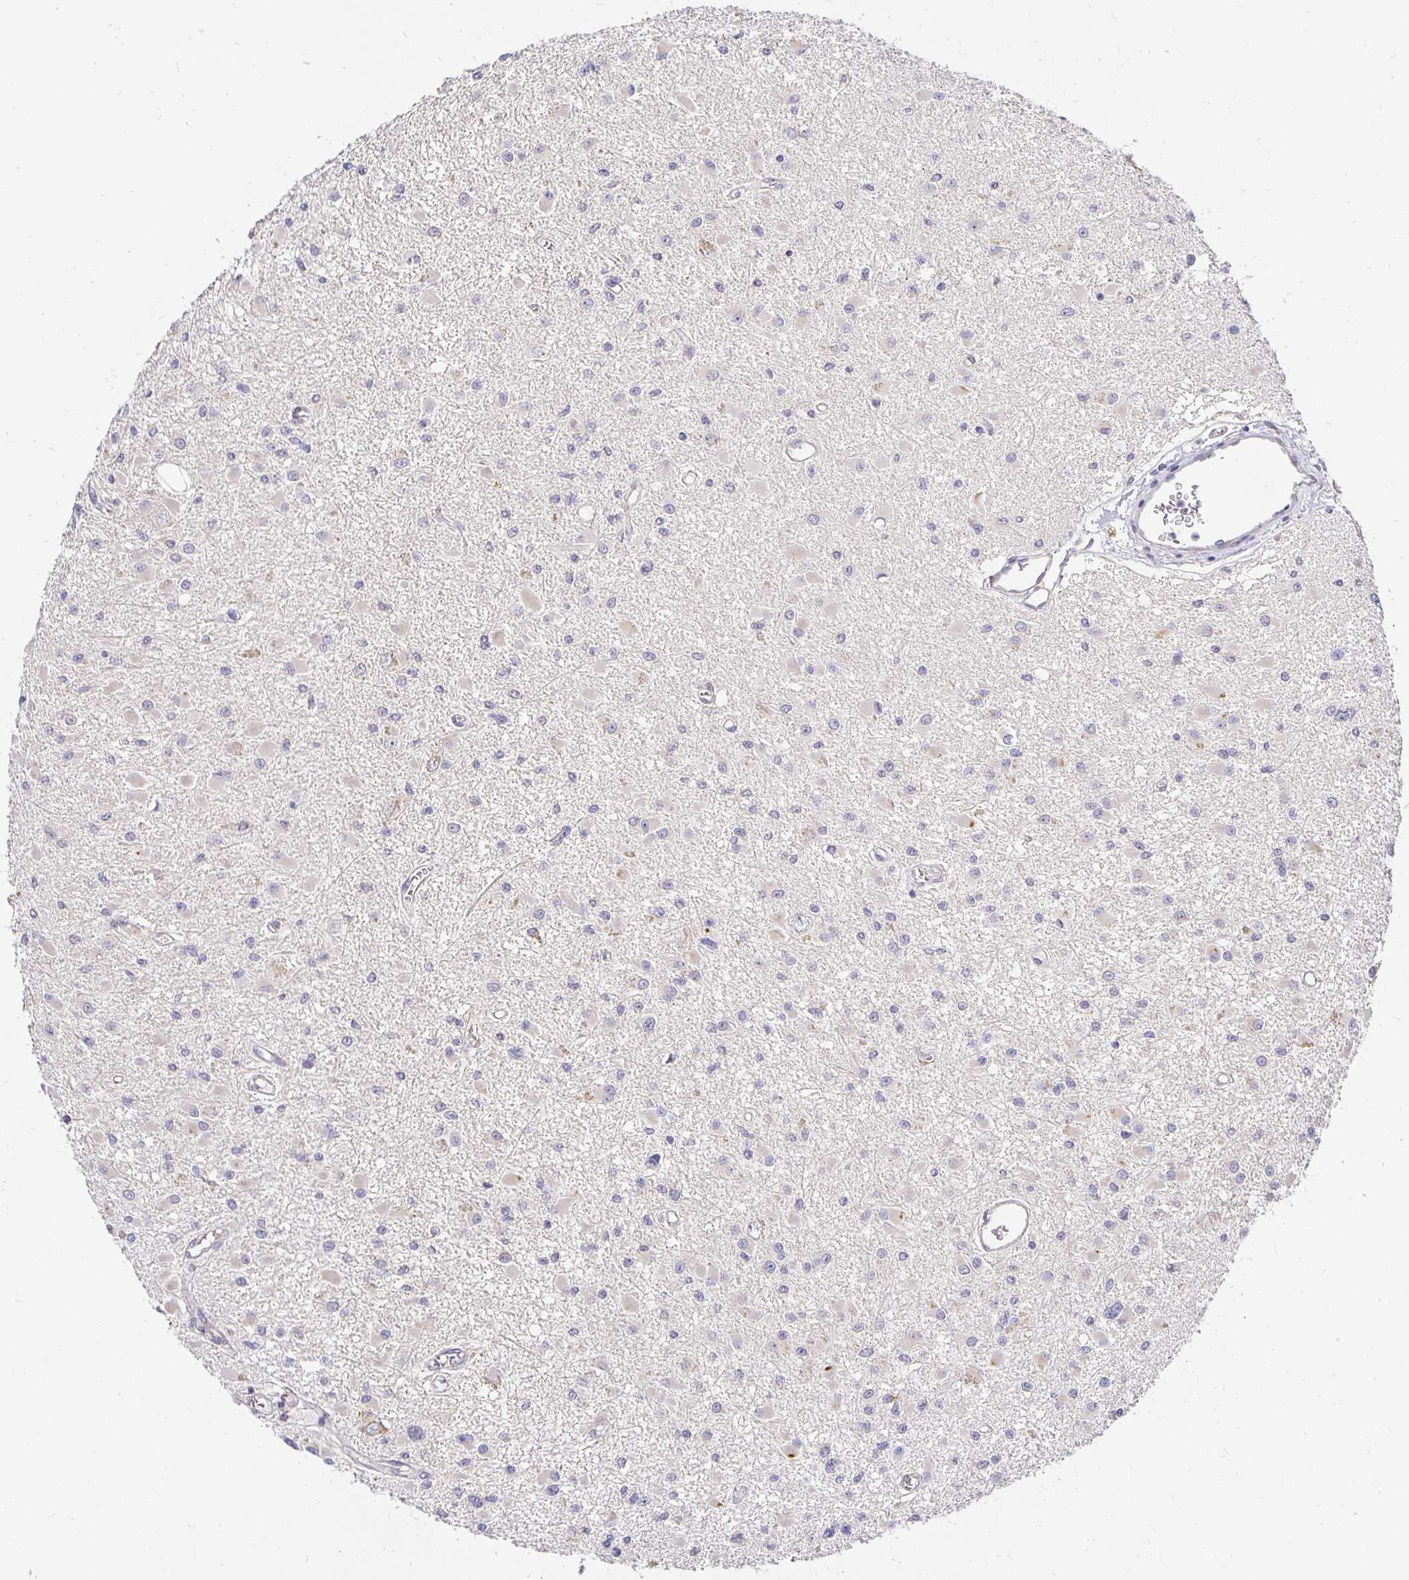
{"staining": {"intensity": "negative", "quantity": "none", "location": "none"}, "tissue": "glioma", "cell_type": "Tumor cells", "image_type": "cancer", "snomed": [{"axis": "morphology", "description": "Glioma, malignant, High grade"}, {"axis": "topography", "description": "Brain"}], "caption": "This is an IHC image of human high-grade glioma (malignant). There is no staining in tumor cells.", "gene": "PLOD1", "patient": {"sex": "male", "age": 54}}